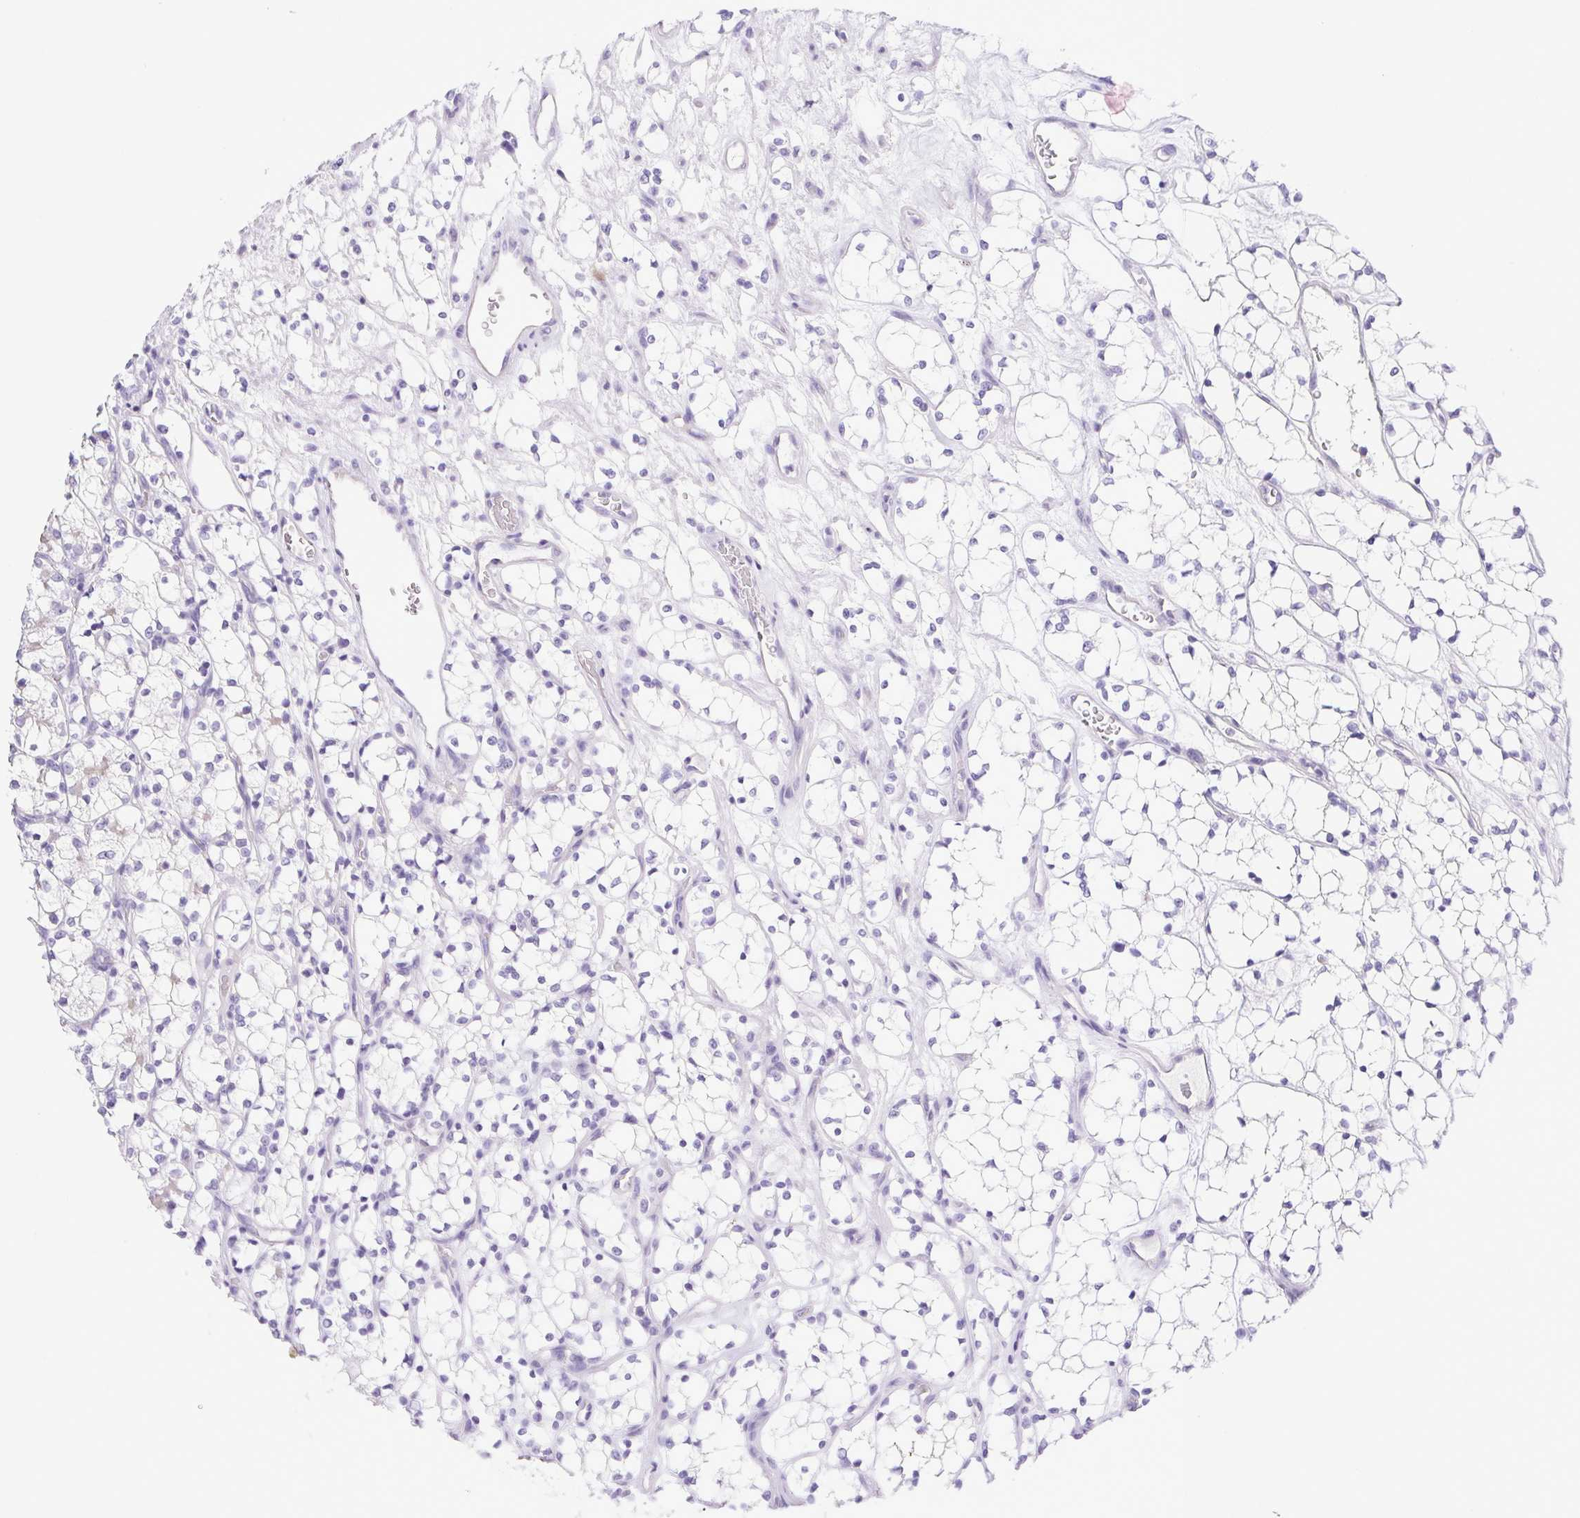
{"staining": {"intensity": "negative", "quantity": "none", "location": "none"}, "tissue": "renal cancer", "cell_type": "Tumor cells", "image_type": "cancer", "snomed": [{"axis": "morphology", "description": "Adenocarcinoma, NOS"}, {"axis": "topography", "description": "Kidney"}], "caption": "Tumor cells are negative for brown protein staining in renal adenocarcinoma.", "gene": "CDSN", "patient": {"sex": "female", "age": 69}}